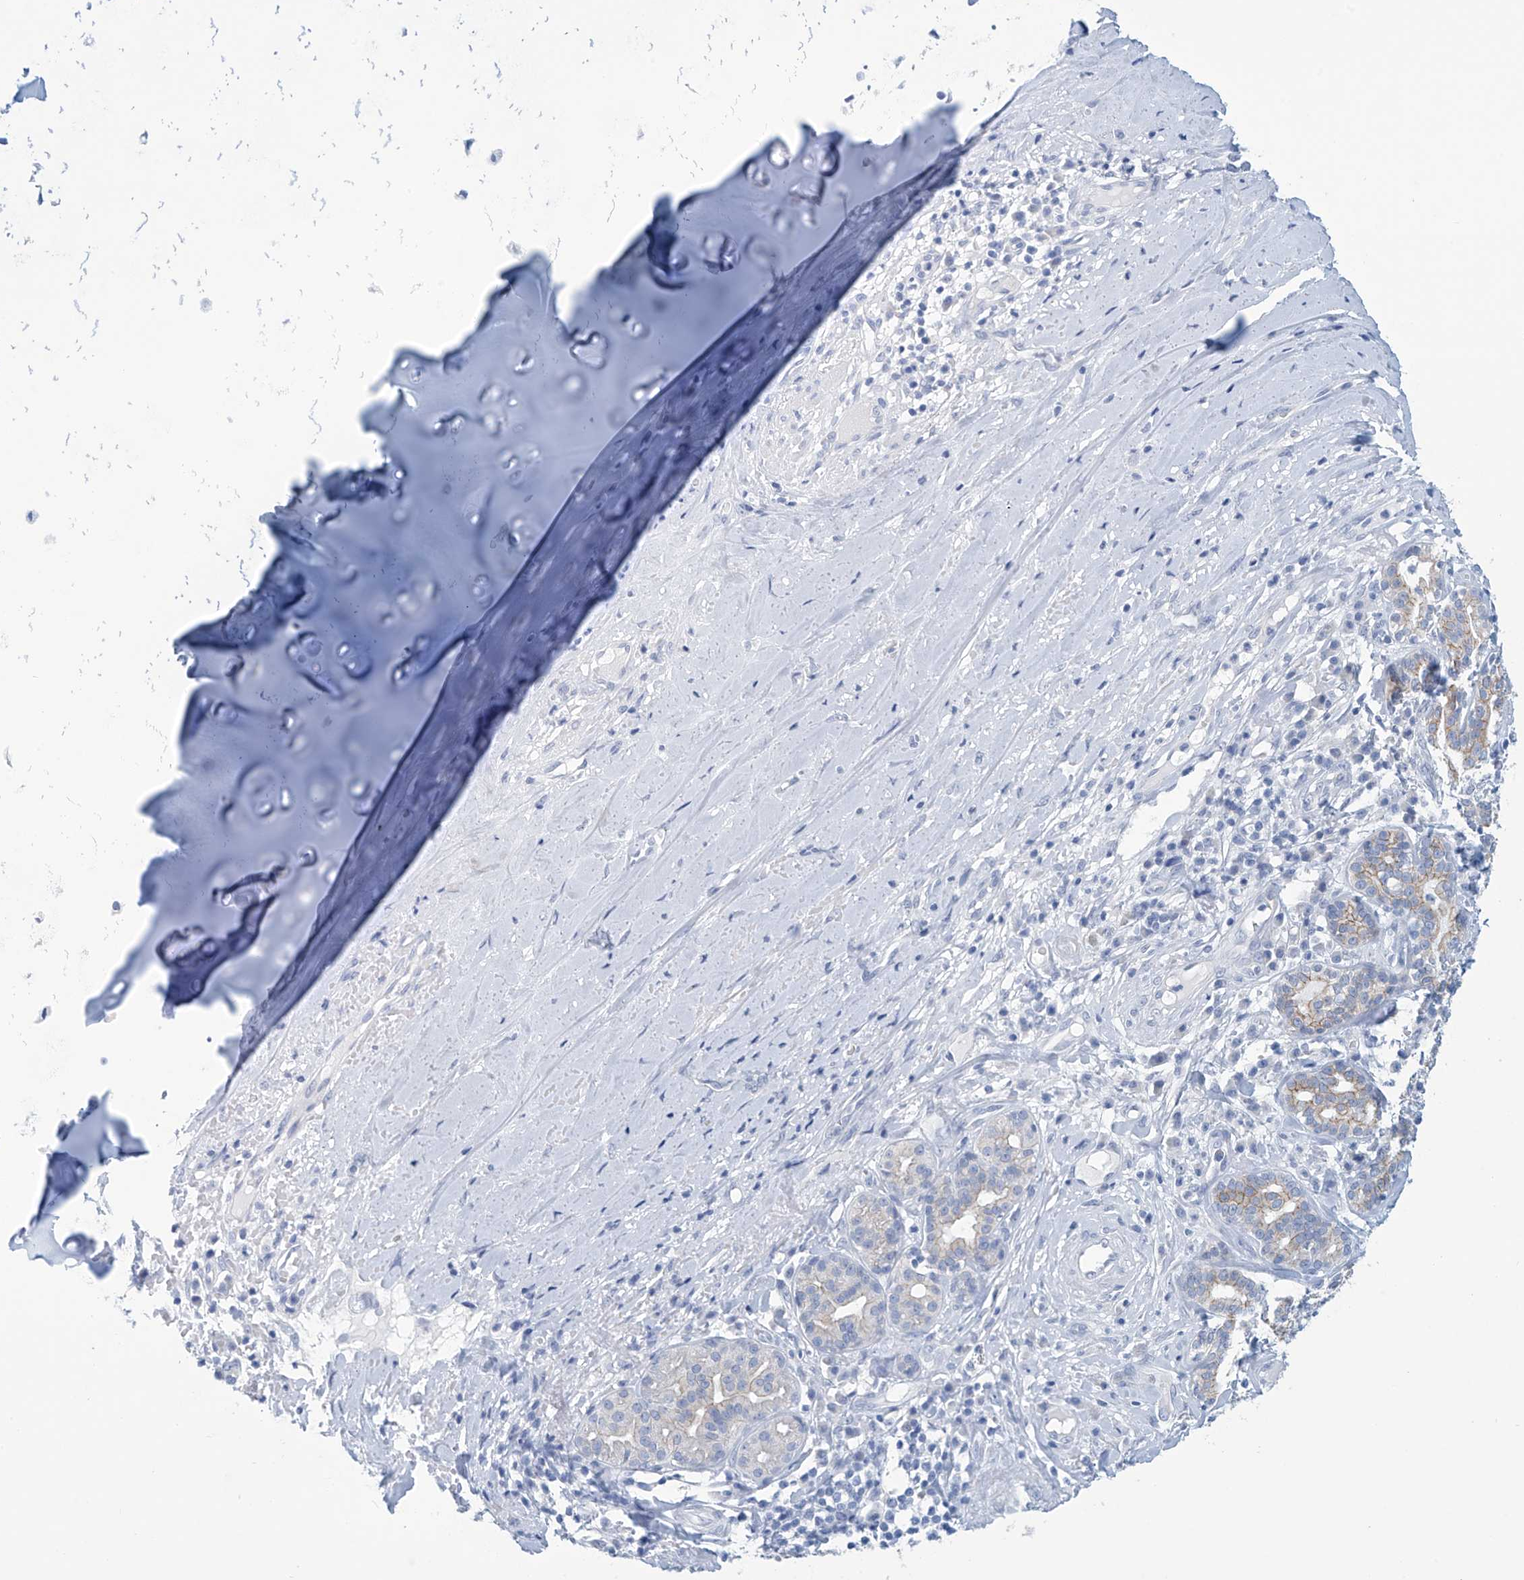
{"staining": {"intensity": "negative", "quantity": "none", "location": "none"}, "tissue": "adipose tissue", "cell_type": "Adipocytes", "image_type": "normal", "snomed": [{"axis": "morphology", "description": "Normal tissue, NOS"}, {"axis": "morphology", "description": "Basal cell carcinoma"}, {"axis": "topography", "description": "Cartilage tissue"}, {"axis": "topography", "description": "Nasopharynx"}, {"axis": "topography", "description": "Oral tissue"}], "caption": "Human adipose tissue stained for a protein using immunohistochemistry exhibits no expression in adipocytes.", "gene": "DSP", "patient": {"sex": "female", "age": 77}}